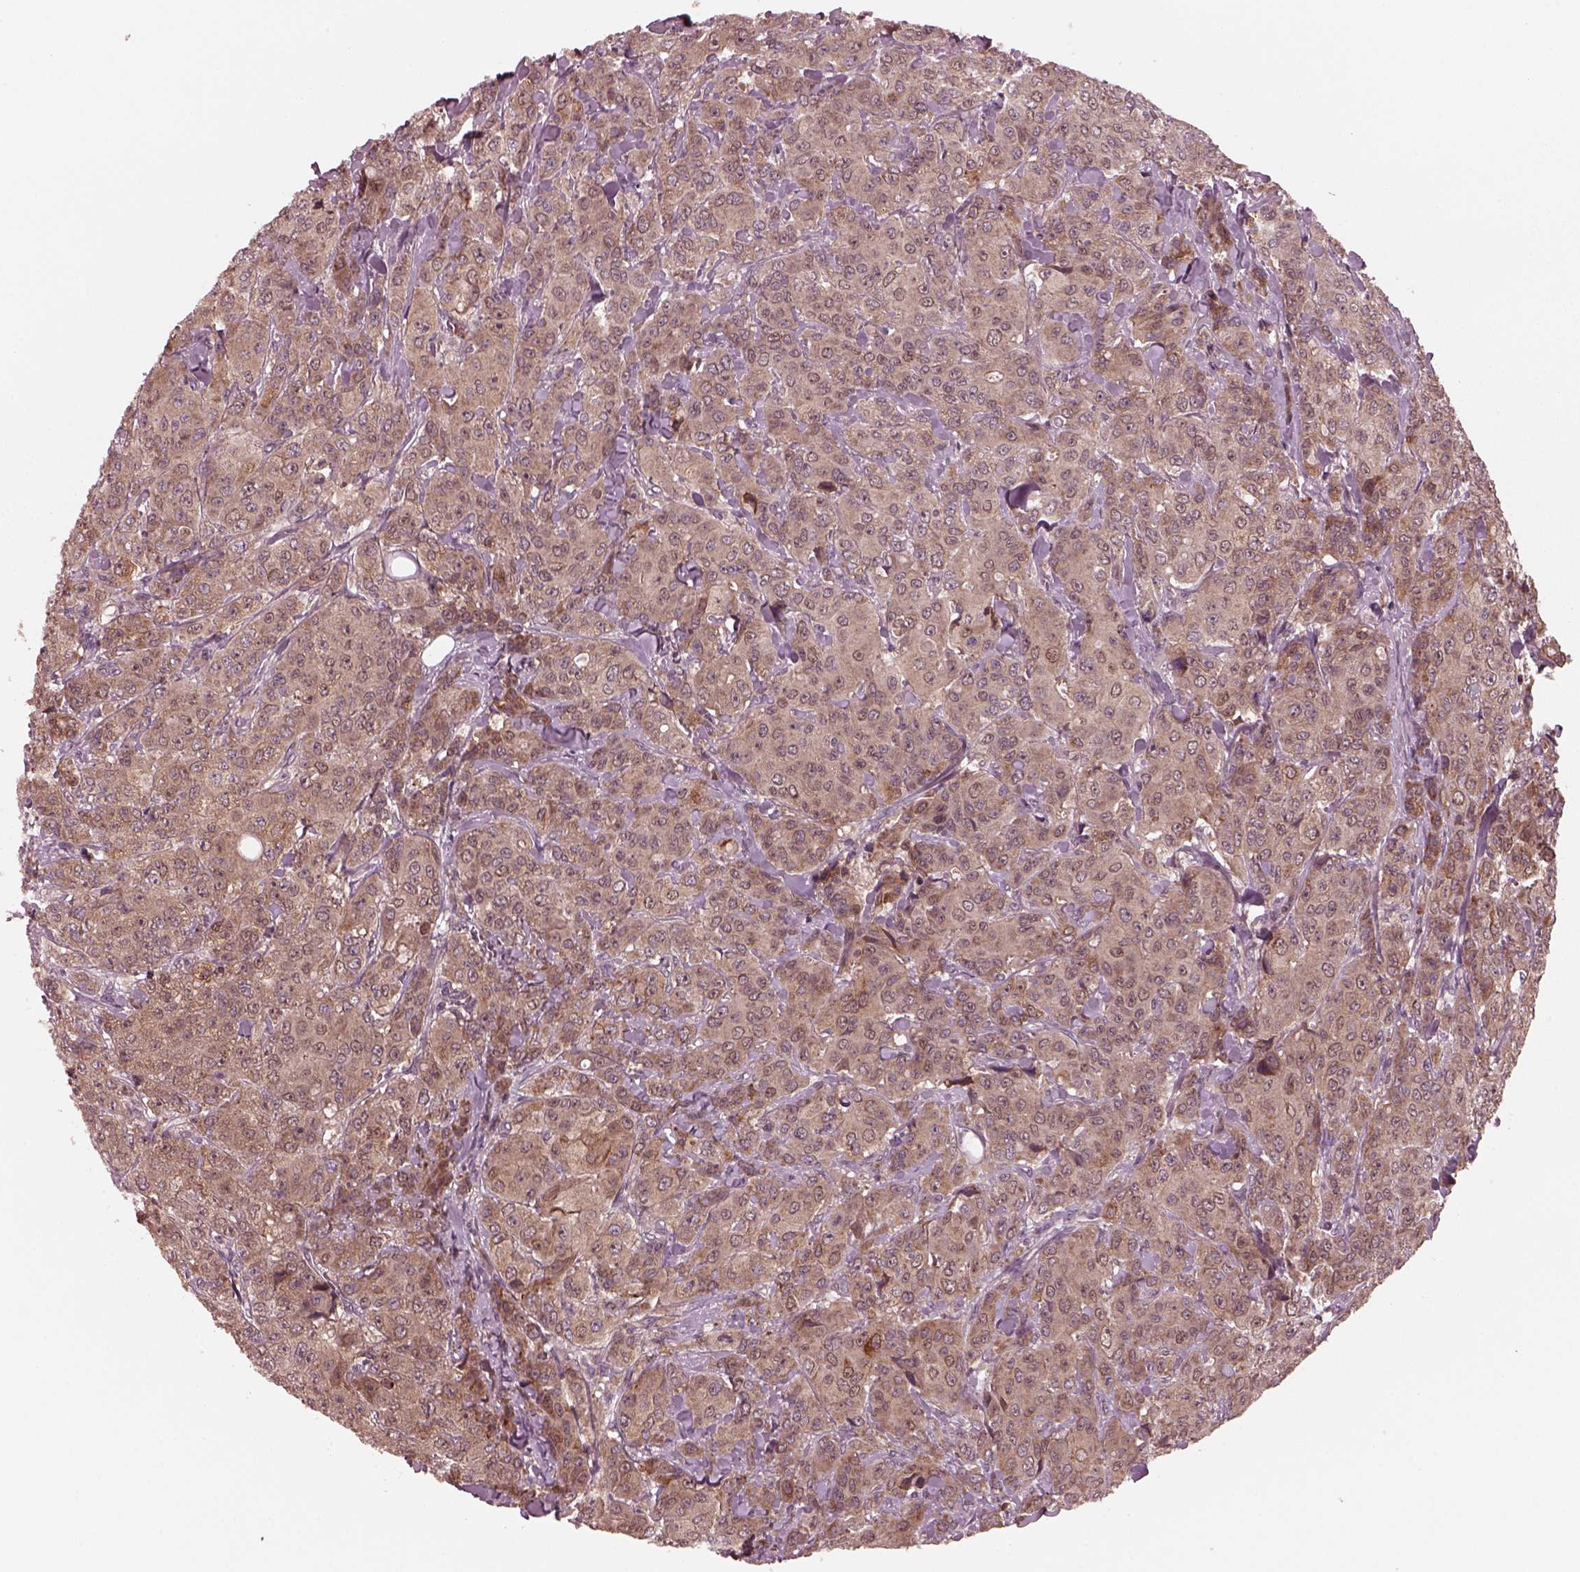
{"staining": {"intensity": "moderate", "quantity": "25%-75%", "location": "cytoplasmic/membranous"}, "tissue": "breast cancer", "cell_type": "Tumor cells", "image_type": "cancer", "snomed": [{"axis": "morphology", "description": "Duct carcinoma"}, {"axis": "topography", "description": "Breast"}], "caption": "A micrograph of intraductal carcinoma (breast) stained for a protein displays moderate cytoplasmic/membranous brown staining in tumor cells. (DAB = brown stain, brightfield microscopy at high magnification).", "gene": "FAF2", "patient": {"sex": "female", "age": 43}}